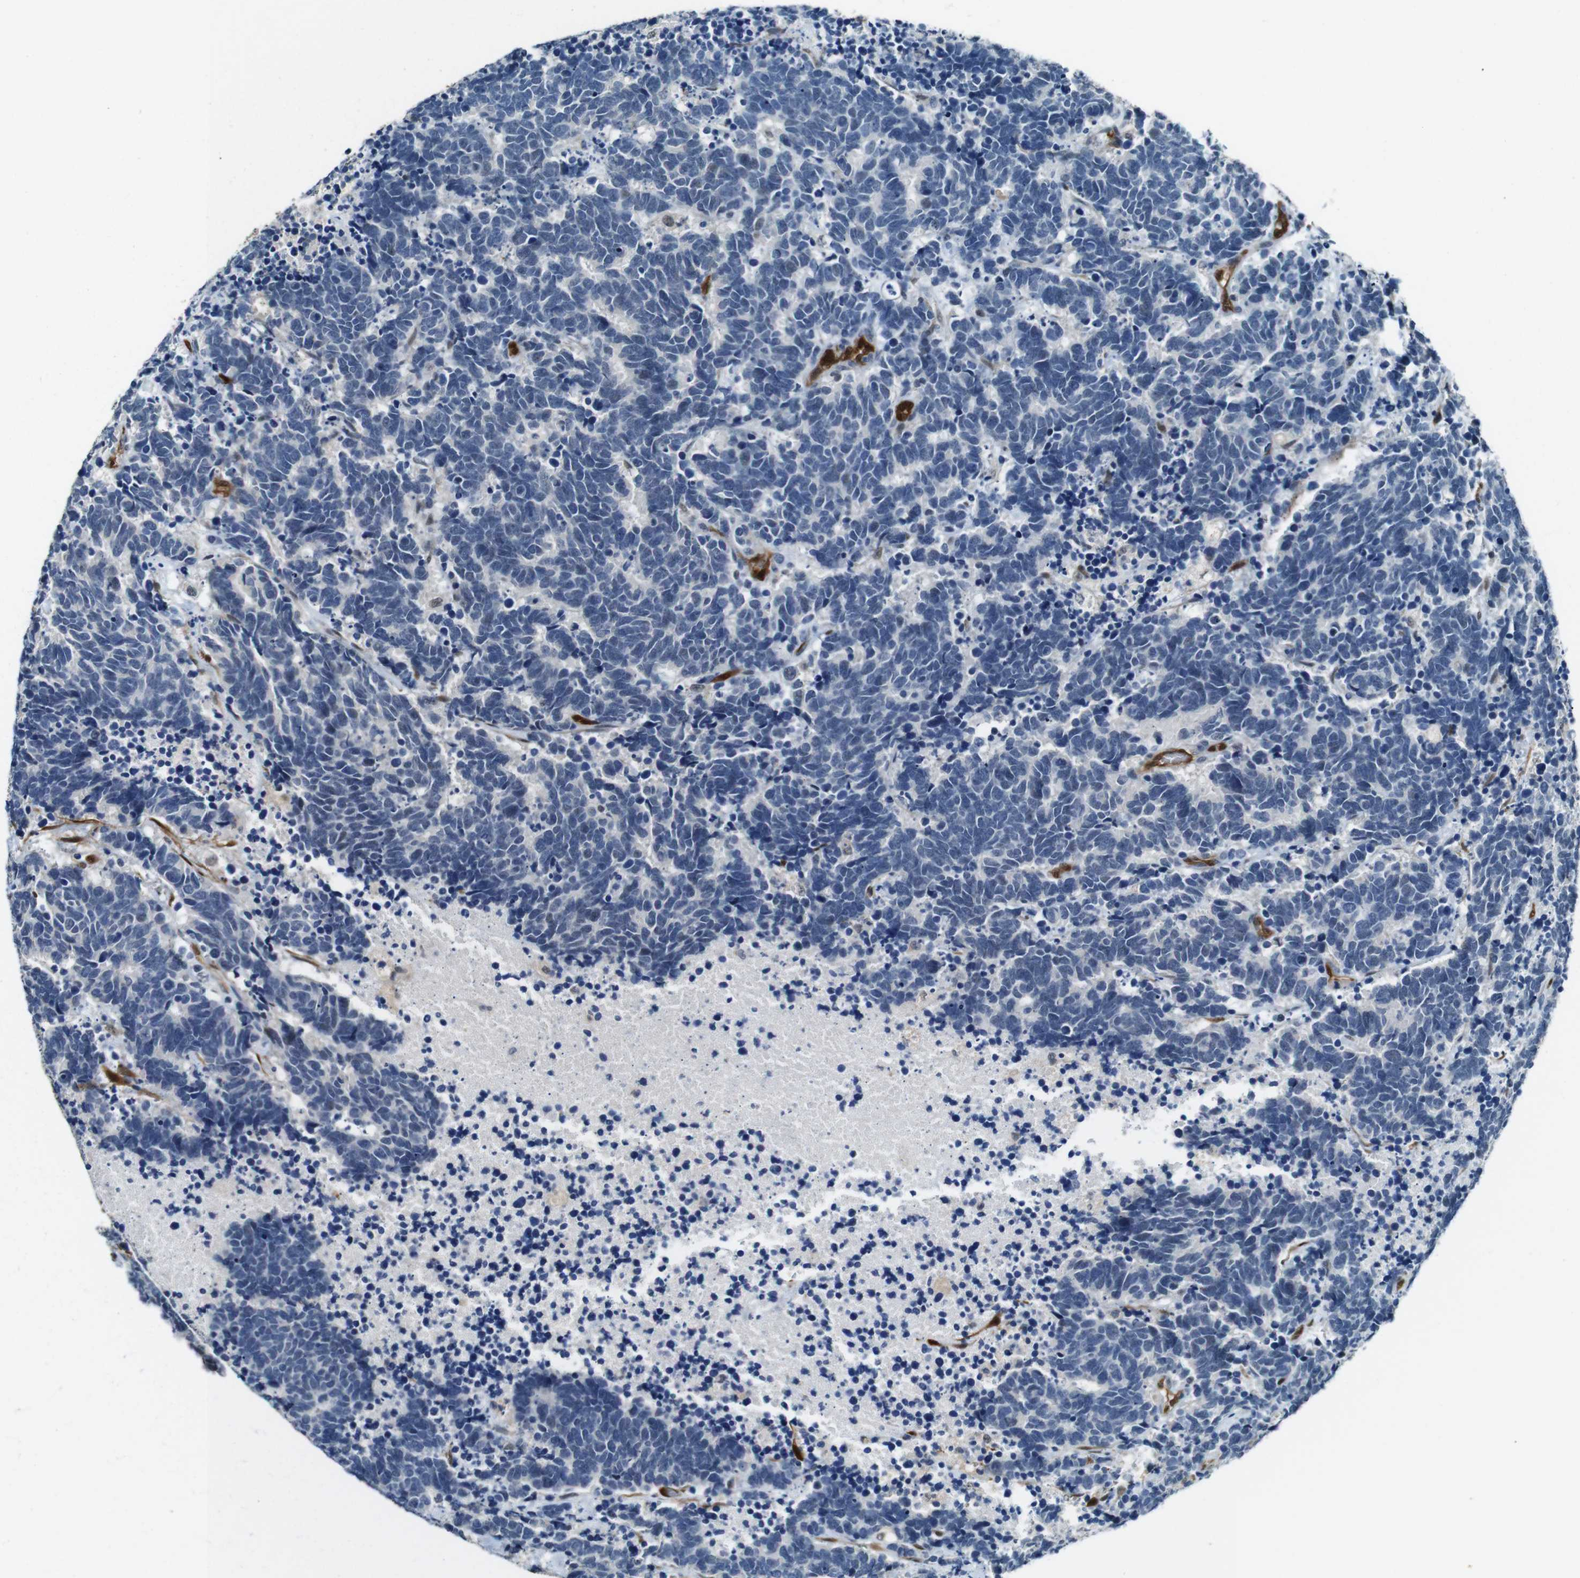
{"staining": {"intensity": "negative", "quantity": "none", "location": "none"}, "tissue": "carcinoid", "cell_type": "Tumor cells", "image_type": "cancer", "snomed": [{"axis": "morphology", "description": "Carcinoma, NOS"}, {"axis": "morphology", "description": "Carcinoid, malignant, NOS"}, {"axis": "topography", "description": "Urinary bladder"}], "caption": "The image displays no staining of tumor cells in carcinoma.", "gene": "LXN", "patient": {"sex": "male", "age": 57}}